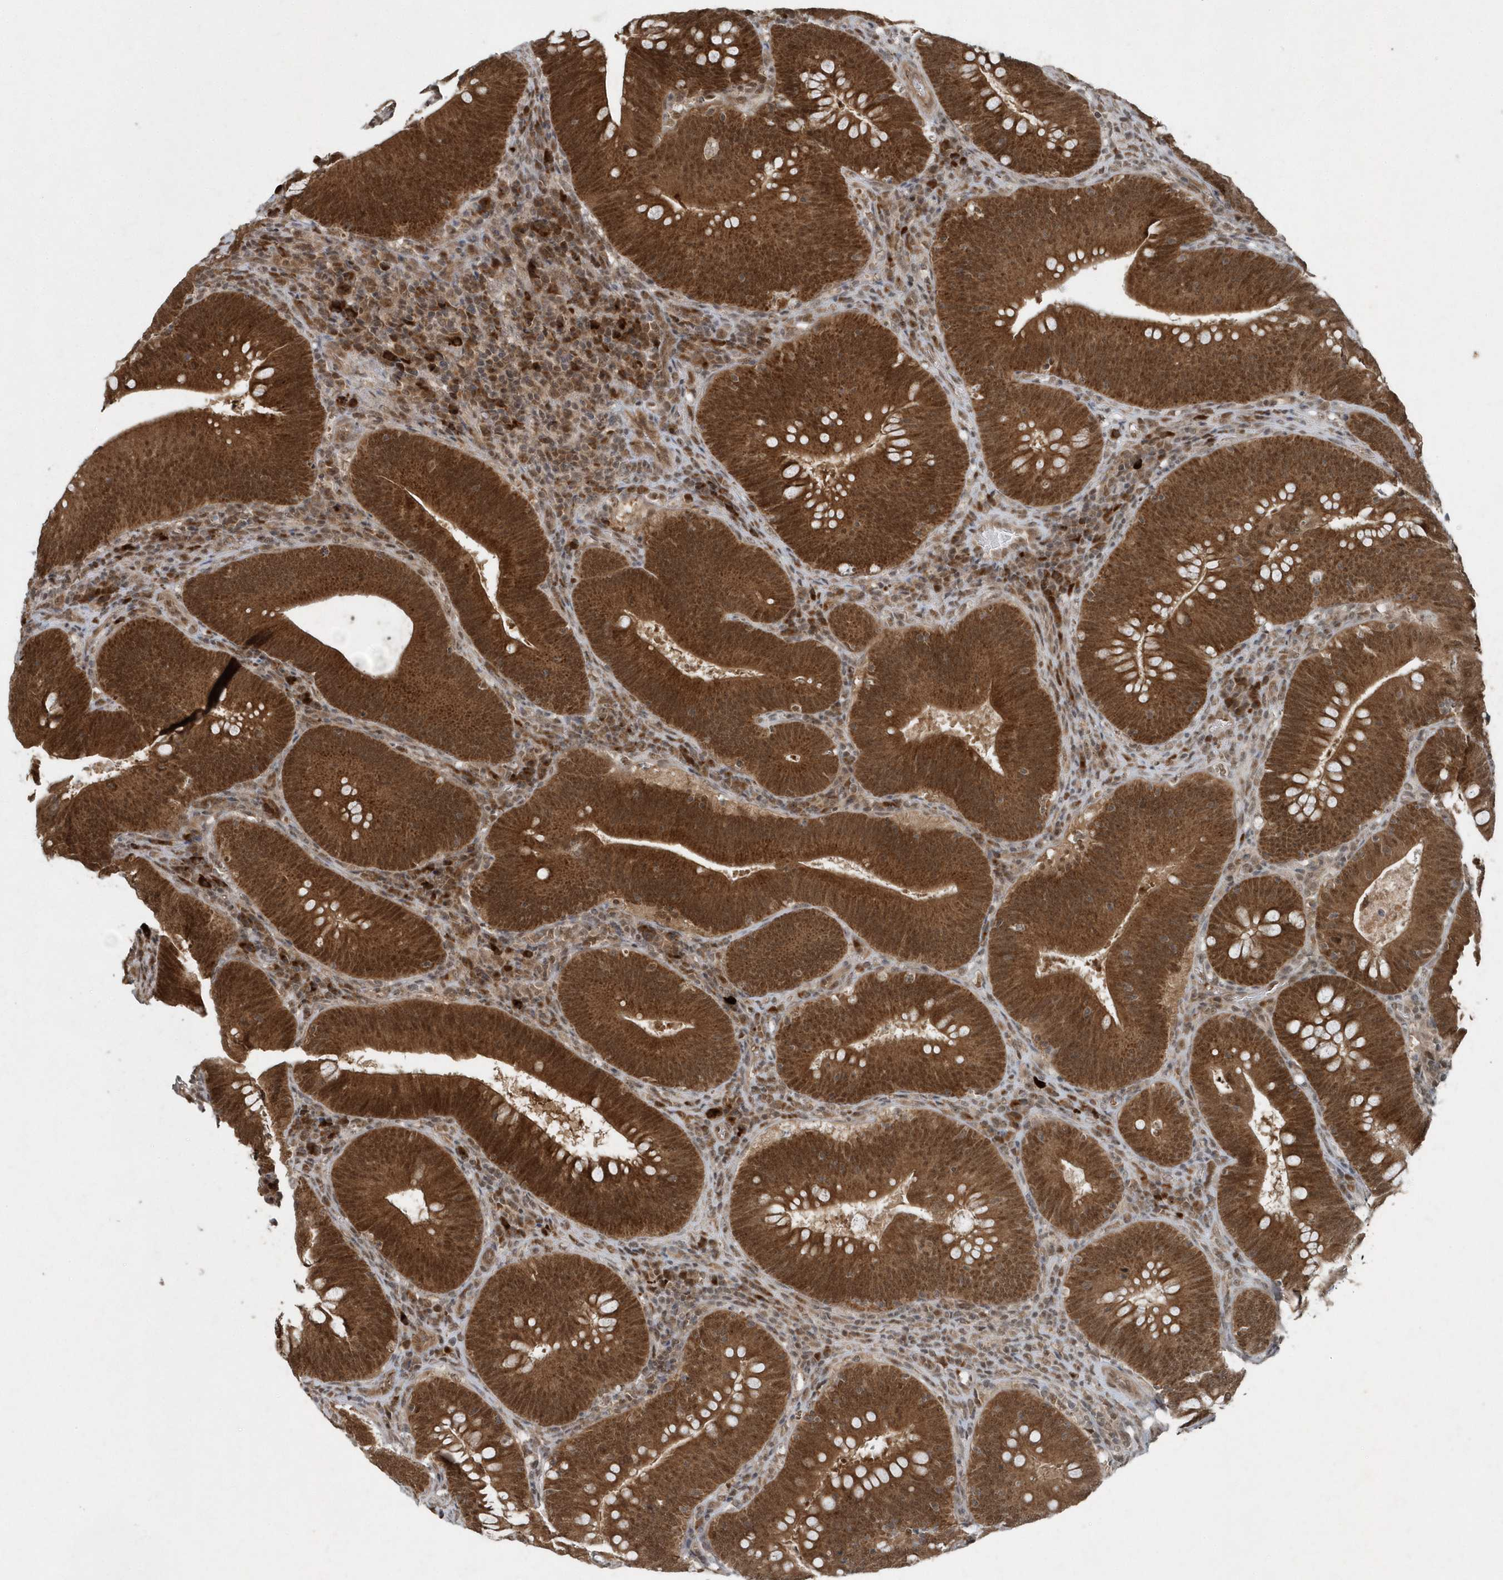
{"staining": {"intensity": "strong", "quantity": ">75%", "location": "cytoplasmic/membranous,nuclear"}, "tissue": "colorectal cancer", "cell_type": "Tumor cells", "image_type": "cancer", "snomed": [{"axis": "morphology", "description": "Normal tissue, NOS"}, {"axis": "topography", "description": "Colon"}], "caption": "Immunohistochemistry staining of colorectal cancer, which reveals high levels of strong cytoplasmic/membranous and nuclear staining in approximately >75% of tumor cells indicating strong cytoplasmic/membranous and nuclear protein expression. The staining was performed using DAB (3,3'-diaminobenzidine) (brown) for protein detection and nuclei were counterstained in hematoxylin (blue).", "gene": "QTRT2", "patient": {"sex": "female", "age": 82}}